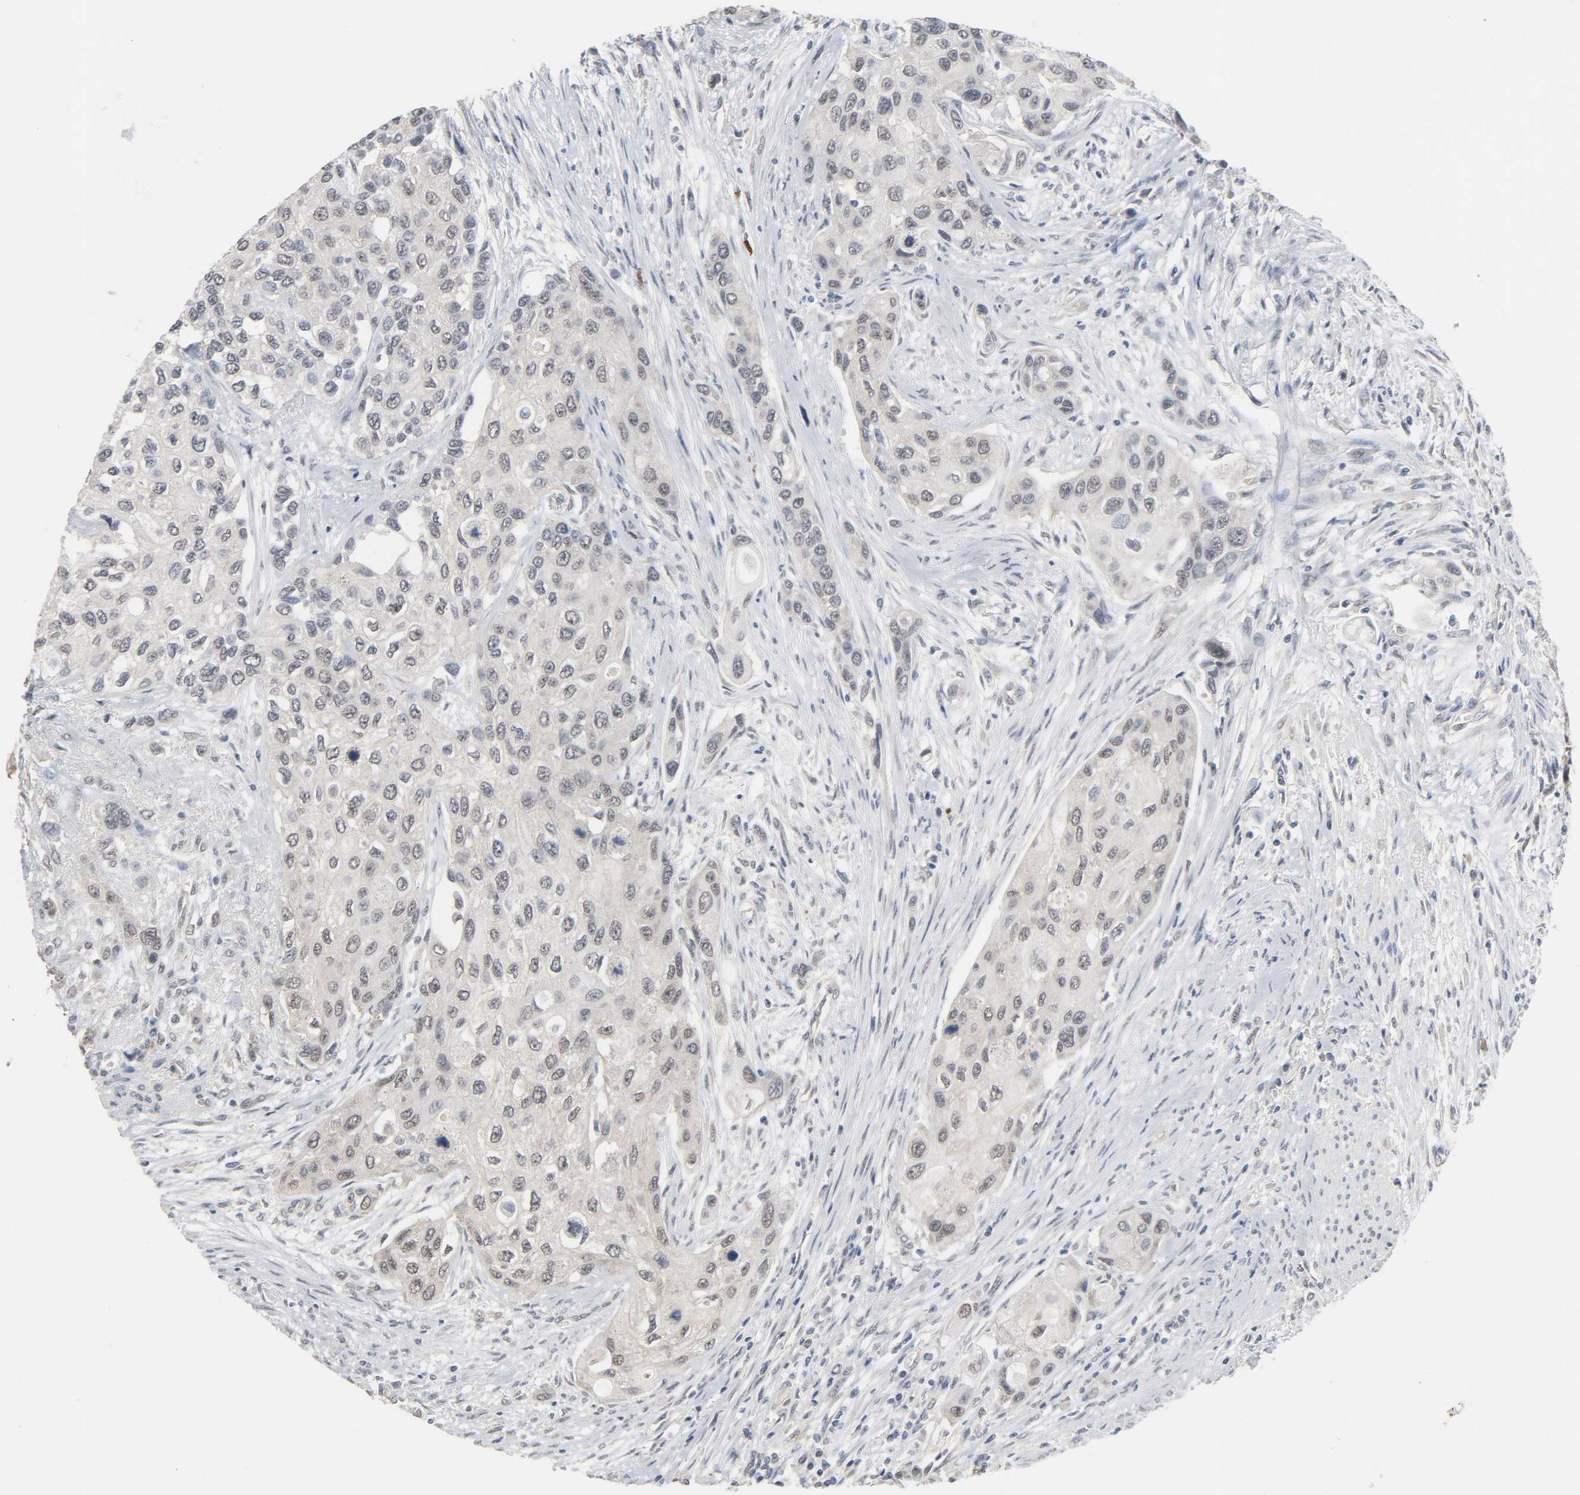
{"staining": {"intensity": "negative", "quantity": "none", "location": "none"}, "tissue": "urothelial cancer", "cell_type": "Tumor cells", "image_type": "cancer", "snomed": [{"axis": "morphology", "description": "Urothelial carcinoma, High grade"}, {"axis": "topography", "description": "Urinary bladder"}], "caption": "Image shows no significant protein positivity in tumor cells of high-grade urothelial carcinoma. (DAB (3,3'-diaminobenzidine) immunohistochemistry (IHC), high magnification).", "gene": "ACSS2", "patient": {"sex": "female", "age": 56}}